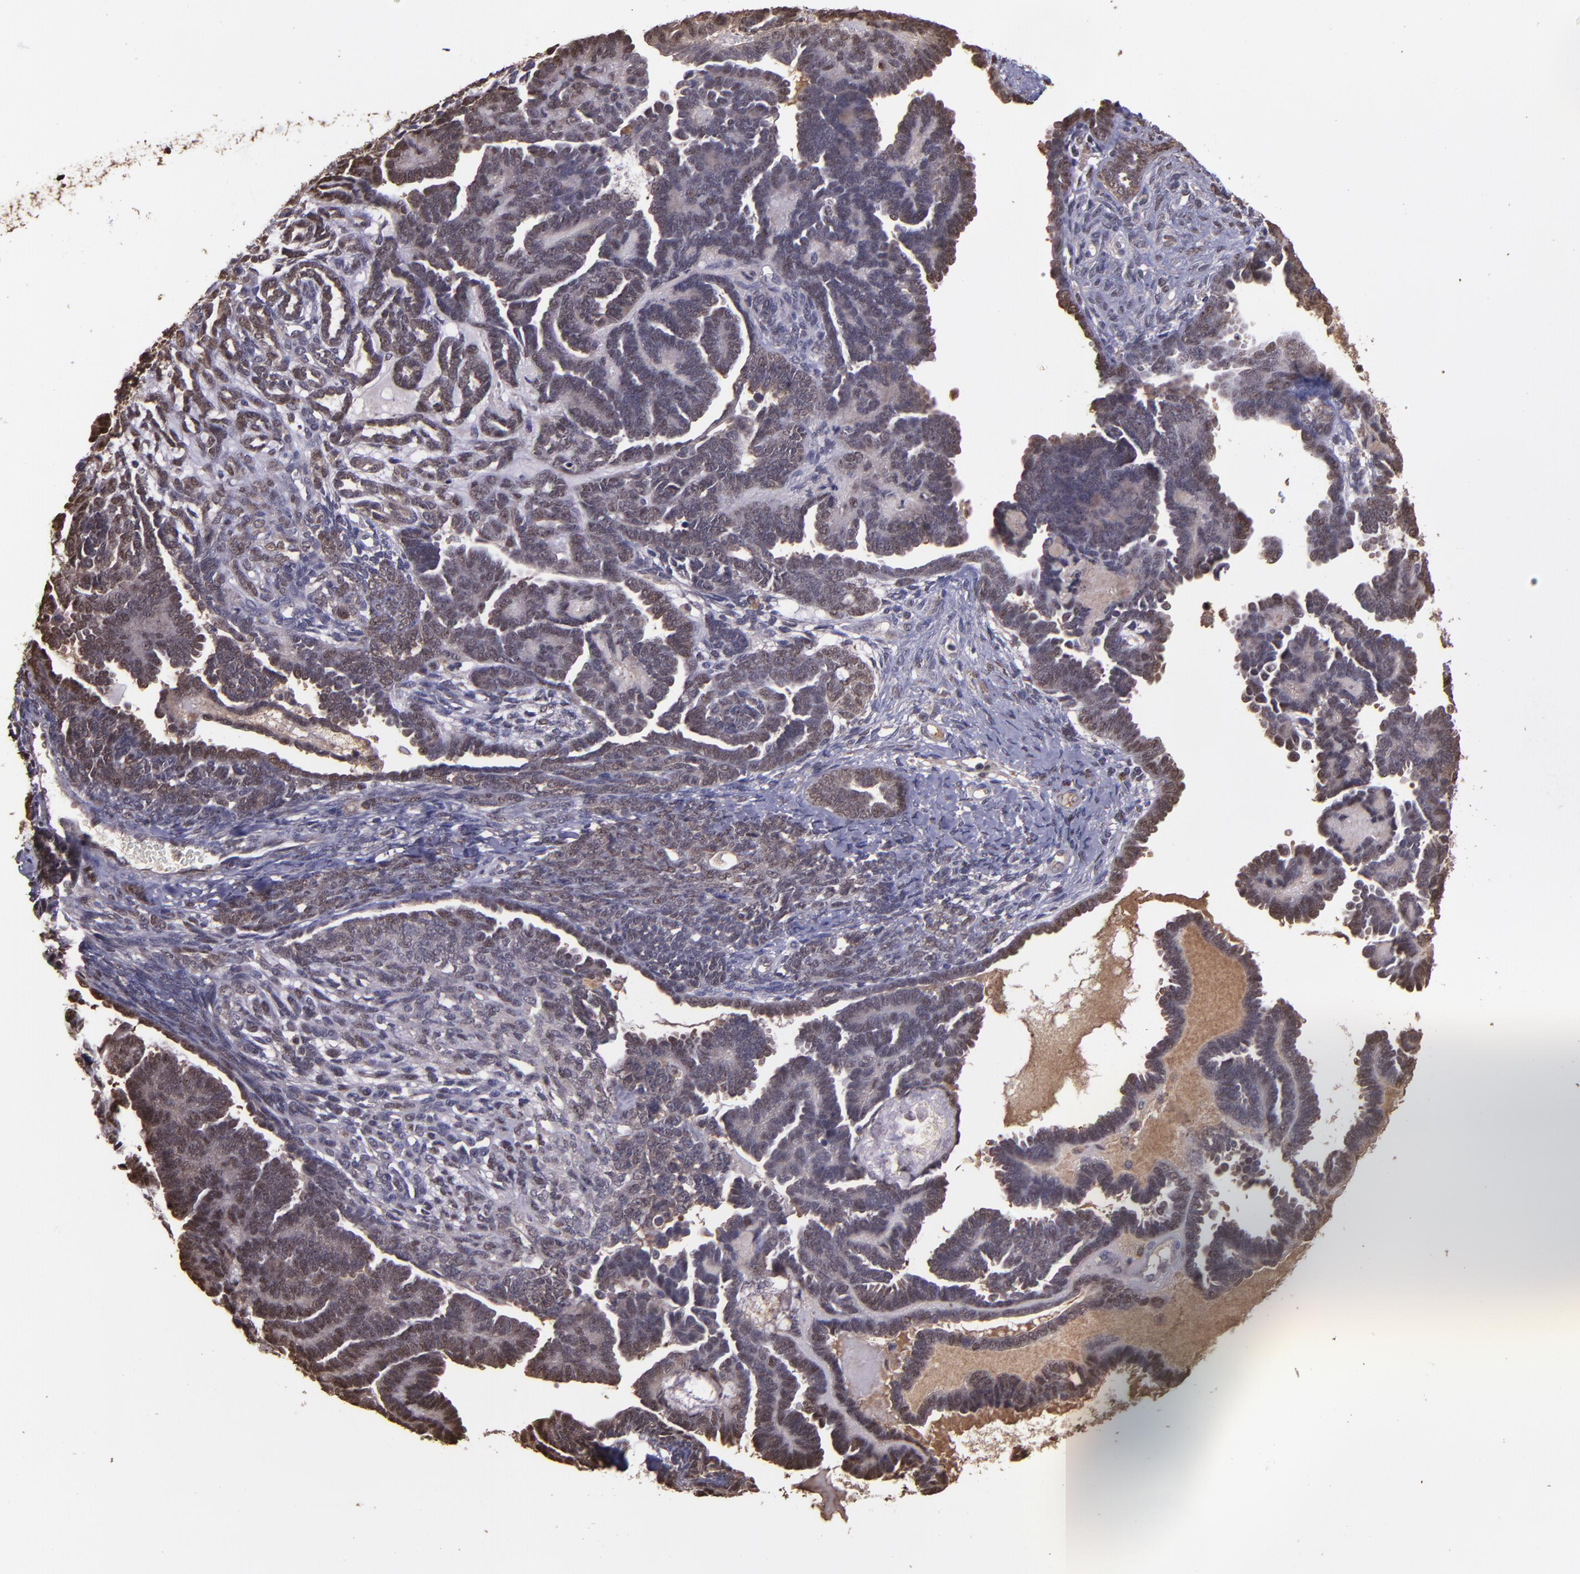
{"staining": {"intensity": "weak", "quantity": "<25%", "location": "cytoplasmic/membranous,nuclear"}, "tissue": "endometrial cancer", "cell_type": "Tumor cells", "image_type": "cancer", "snomed": [{"axis": "morphology", "description": "Neoplasm, malignant, NOS"}, {"axis": "topography", "description": "Endometrium"}], "caption": "Tumor cells are negative for protein expression in human endometrial cancer.", "gene": "SERPINF2", "patient": {"sex": "female", "age": 74}}